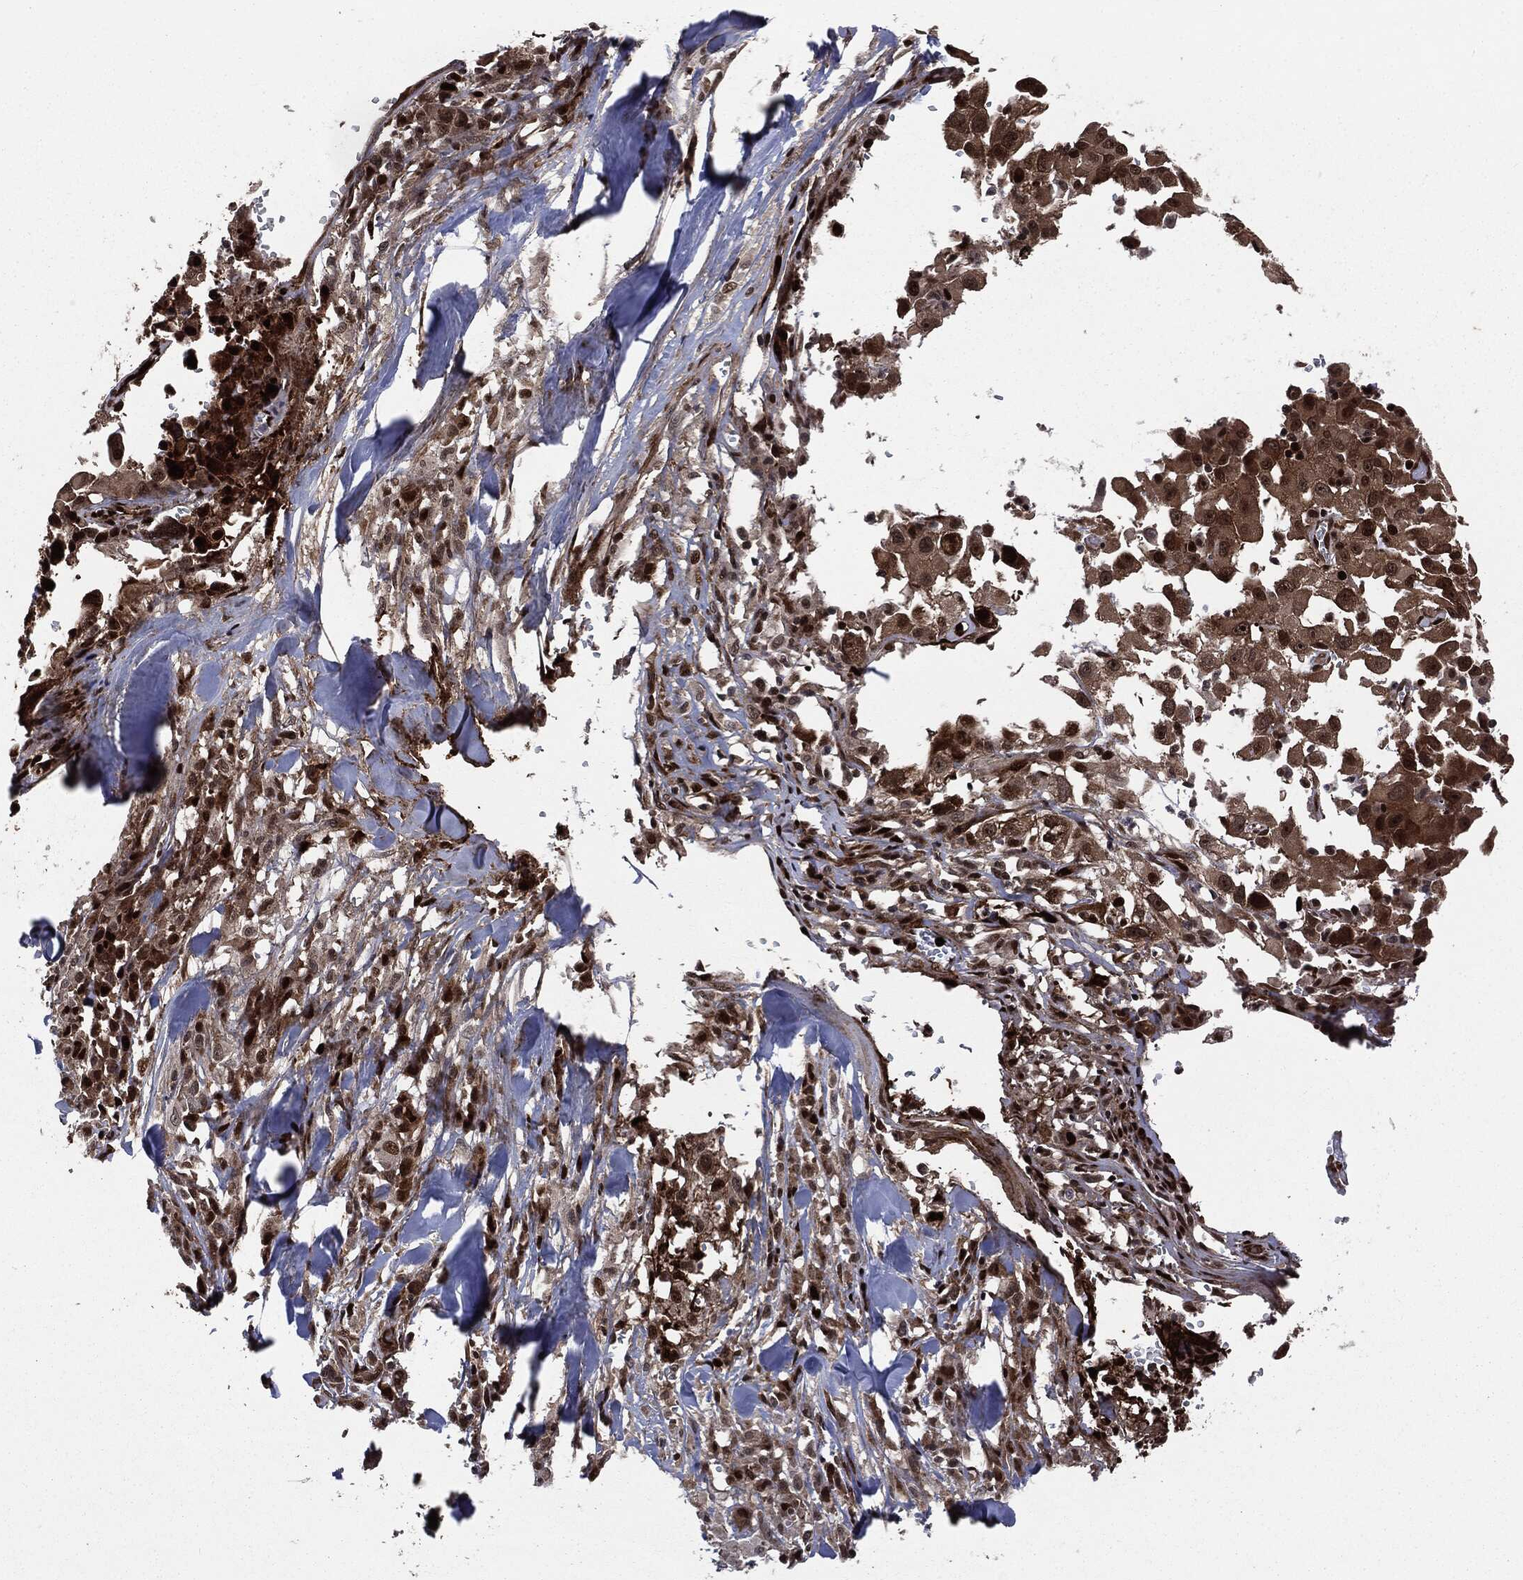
{"staining": {"intensity": "strong", "quantity": "25%-75%", "location": "cytoplasmic/membranous,nuclear"}, "tissue": "melanoma", "cell_type": "Tumor cells", "image_type": "cancer", "snomed": [{"axis": "morphology", "description": "Malignant melanoma, Metastatic site"}, {"axis": "topography", "description": "Lymph node"}], "caption": "DAB (3,3'-diaminobenzidine) immunohistochemical staining of melanoma shows strong cytoplasmic/membranous and nuclear protein staining in about 25%-75% of tumor cells.", "gene": "SMAD4", "patient": {"sex": "male", "age": 50}}